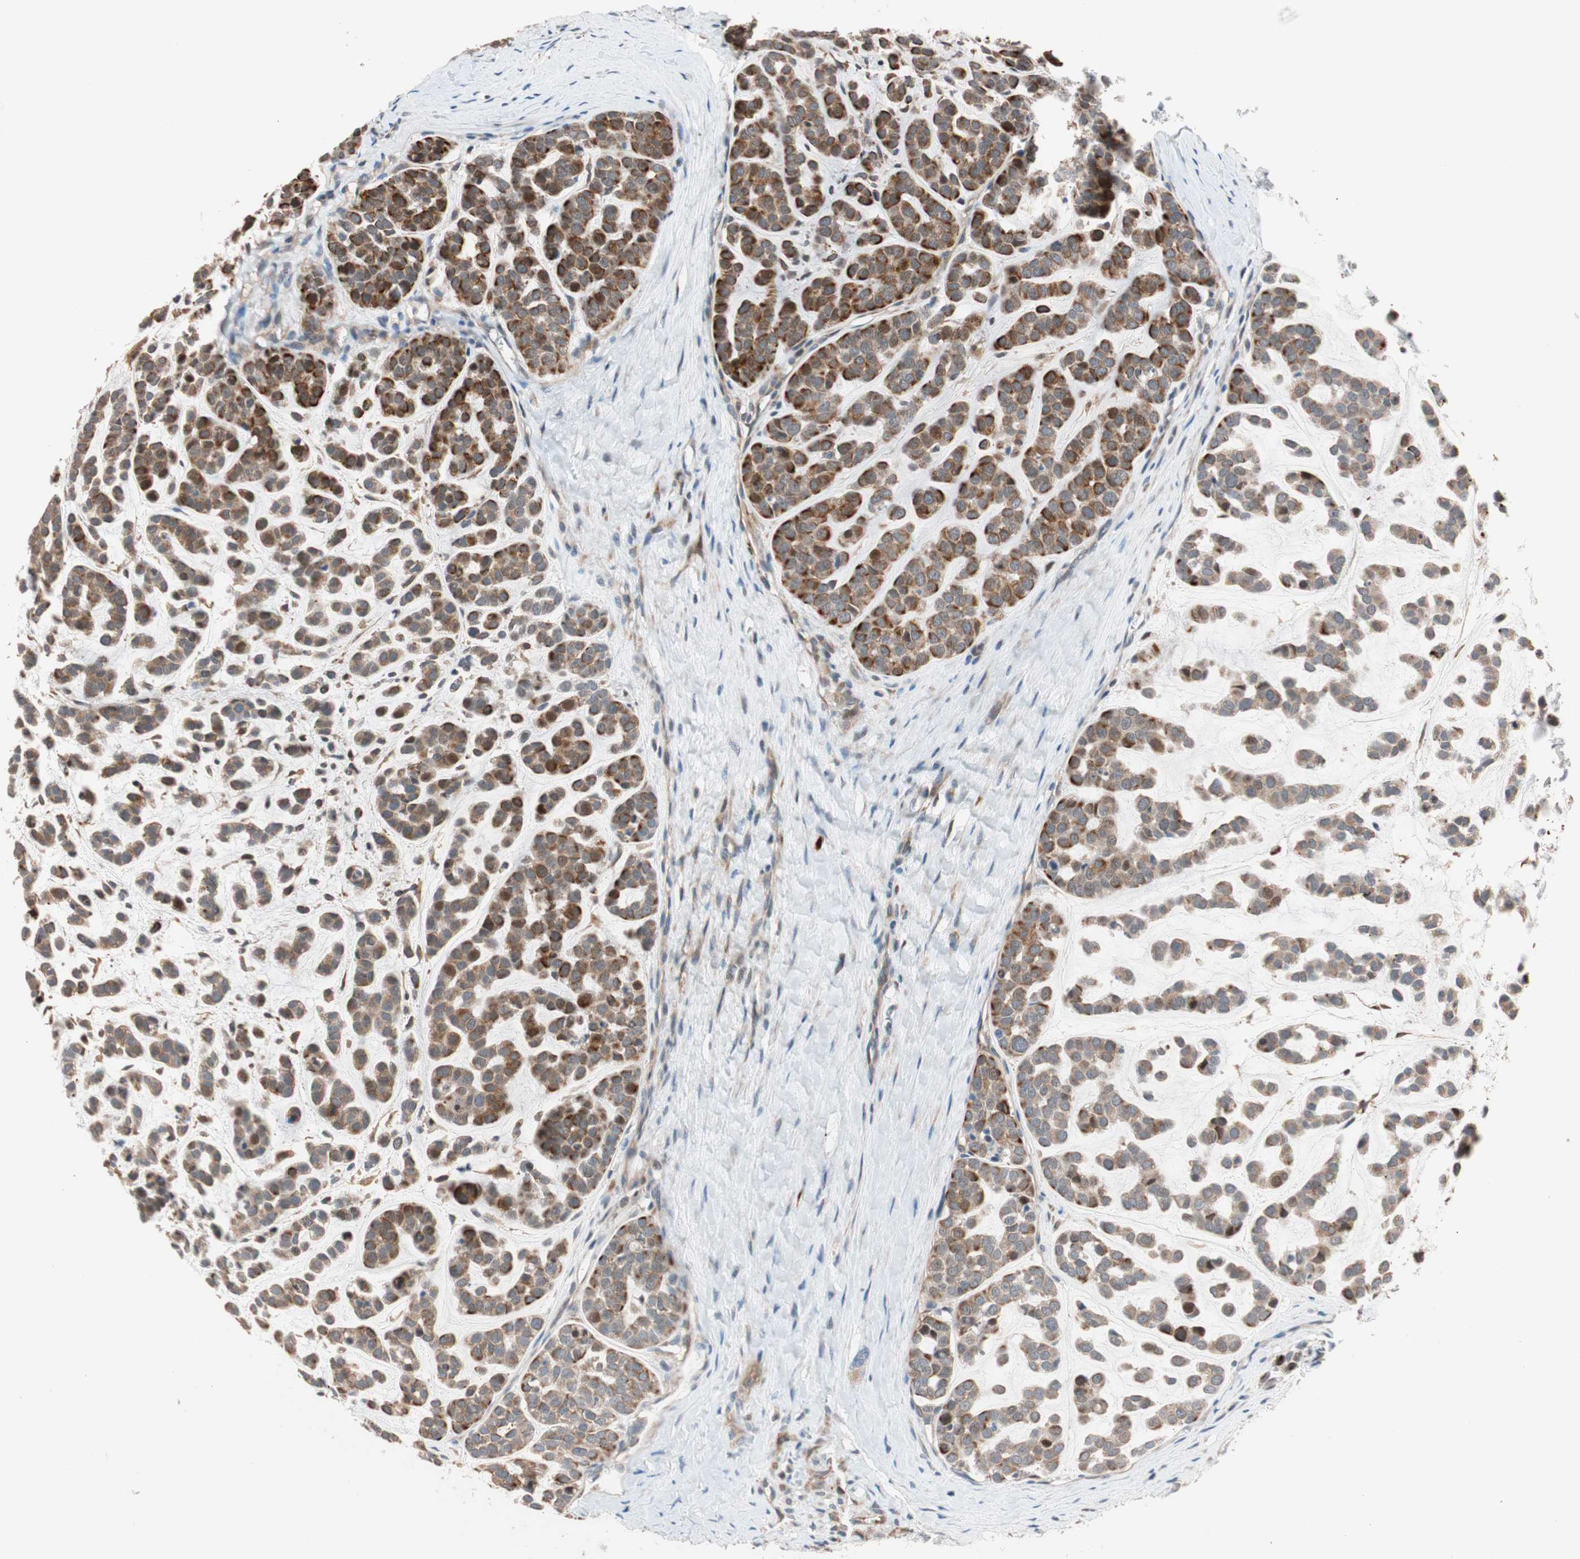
{"staining": {"intensity": "moderate", "quantity": ">75%", "location": "cytoplasmic/membranous"}, "tissue": "head and neck cancer", "cell_type": "Tumor cells", "image_type": "cancer", "snomed": [{"axis": "morphology", "description": "Adenocarcinoma, NOS"}, {"axis": "morphology", "description": "Adenoma, NOS"}, {"axis": "topography", "description": "Head-Neck"}], "caption": "Tumor cells show medium levels of moderate cytoplasmic/membranous positivity in about >75% of cells in human head and neck cancer.", "gene": "PIK3R3", "patient": {"sex": "female", "age": 55}}